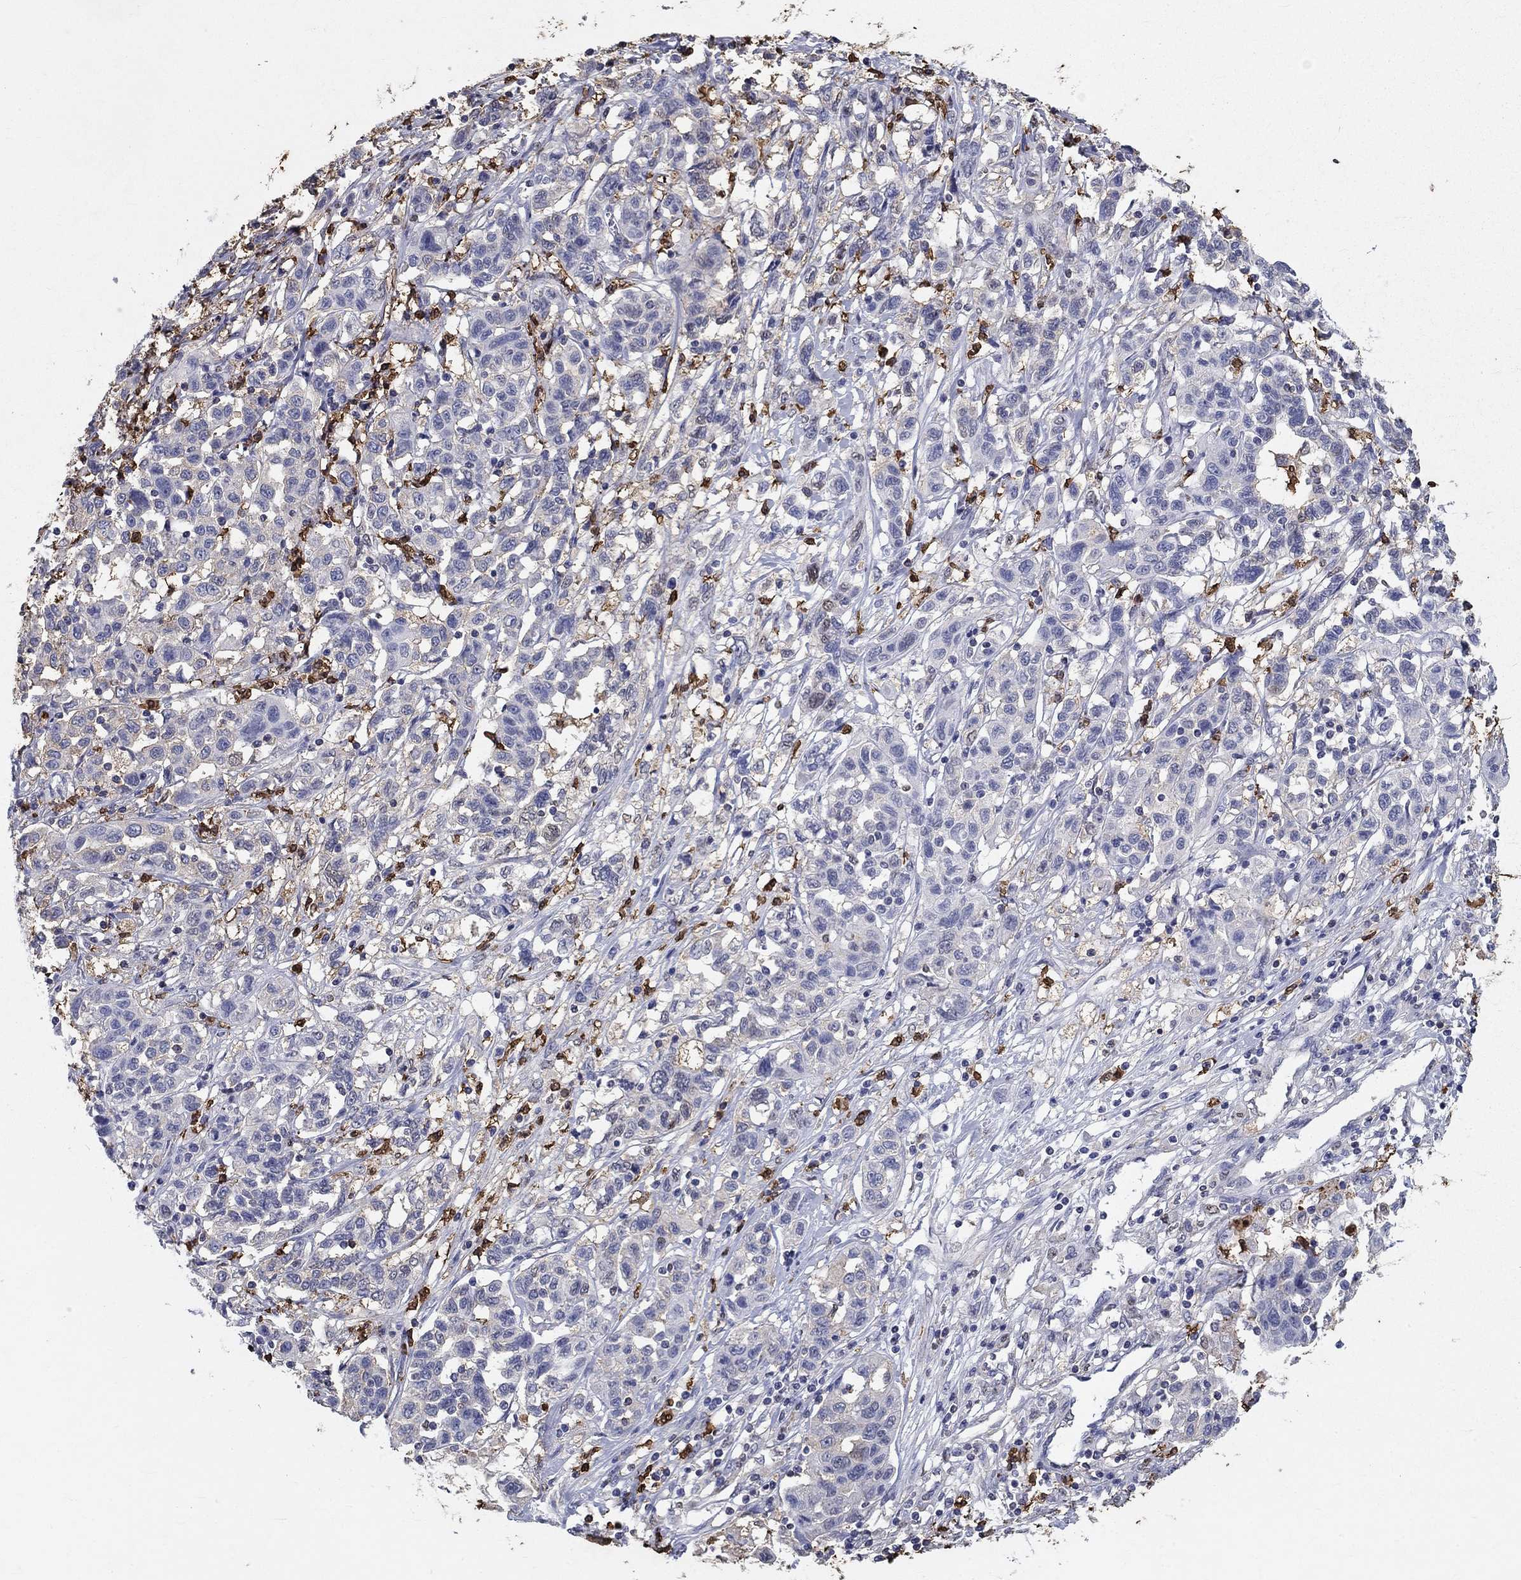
{"staining": {"intensity": "negative", "quantity": "none", "location": "none"}, "tissue": "liver cancer", "cell_type": "Tumor cells", "image_type": "cancer", "snomed": [{"axis": "morphology", "description": "Adenocarcinoma, NOS"}, {"axis": "morphology", "description": "Cholangiocarcinoma"}, {"axis": "topography", "description": "Liver"}], "caption": "Human liver cancer stained for a protein using immunohistochemistry (IHC) exhibits no staining in tumor cells.", "gene": "IGSF8", "patient": {"sex": "male", "age": 64}}